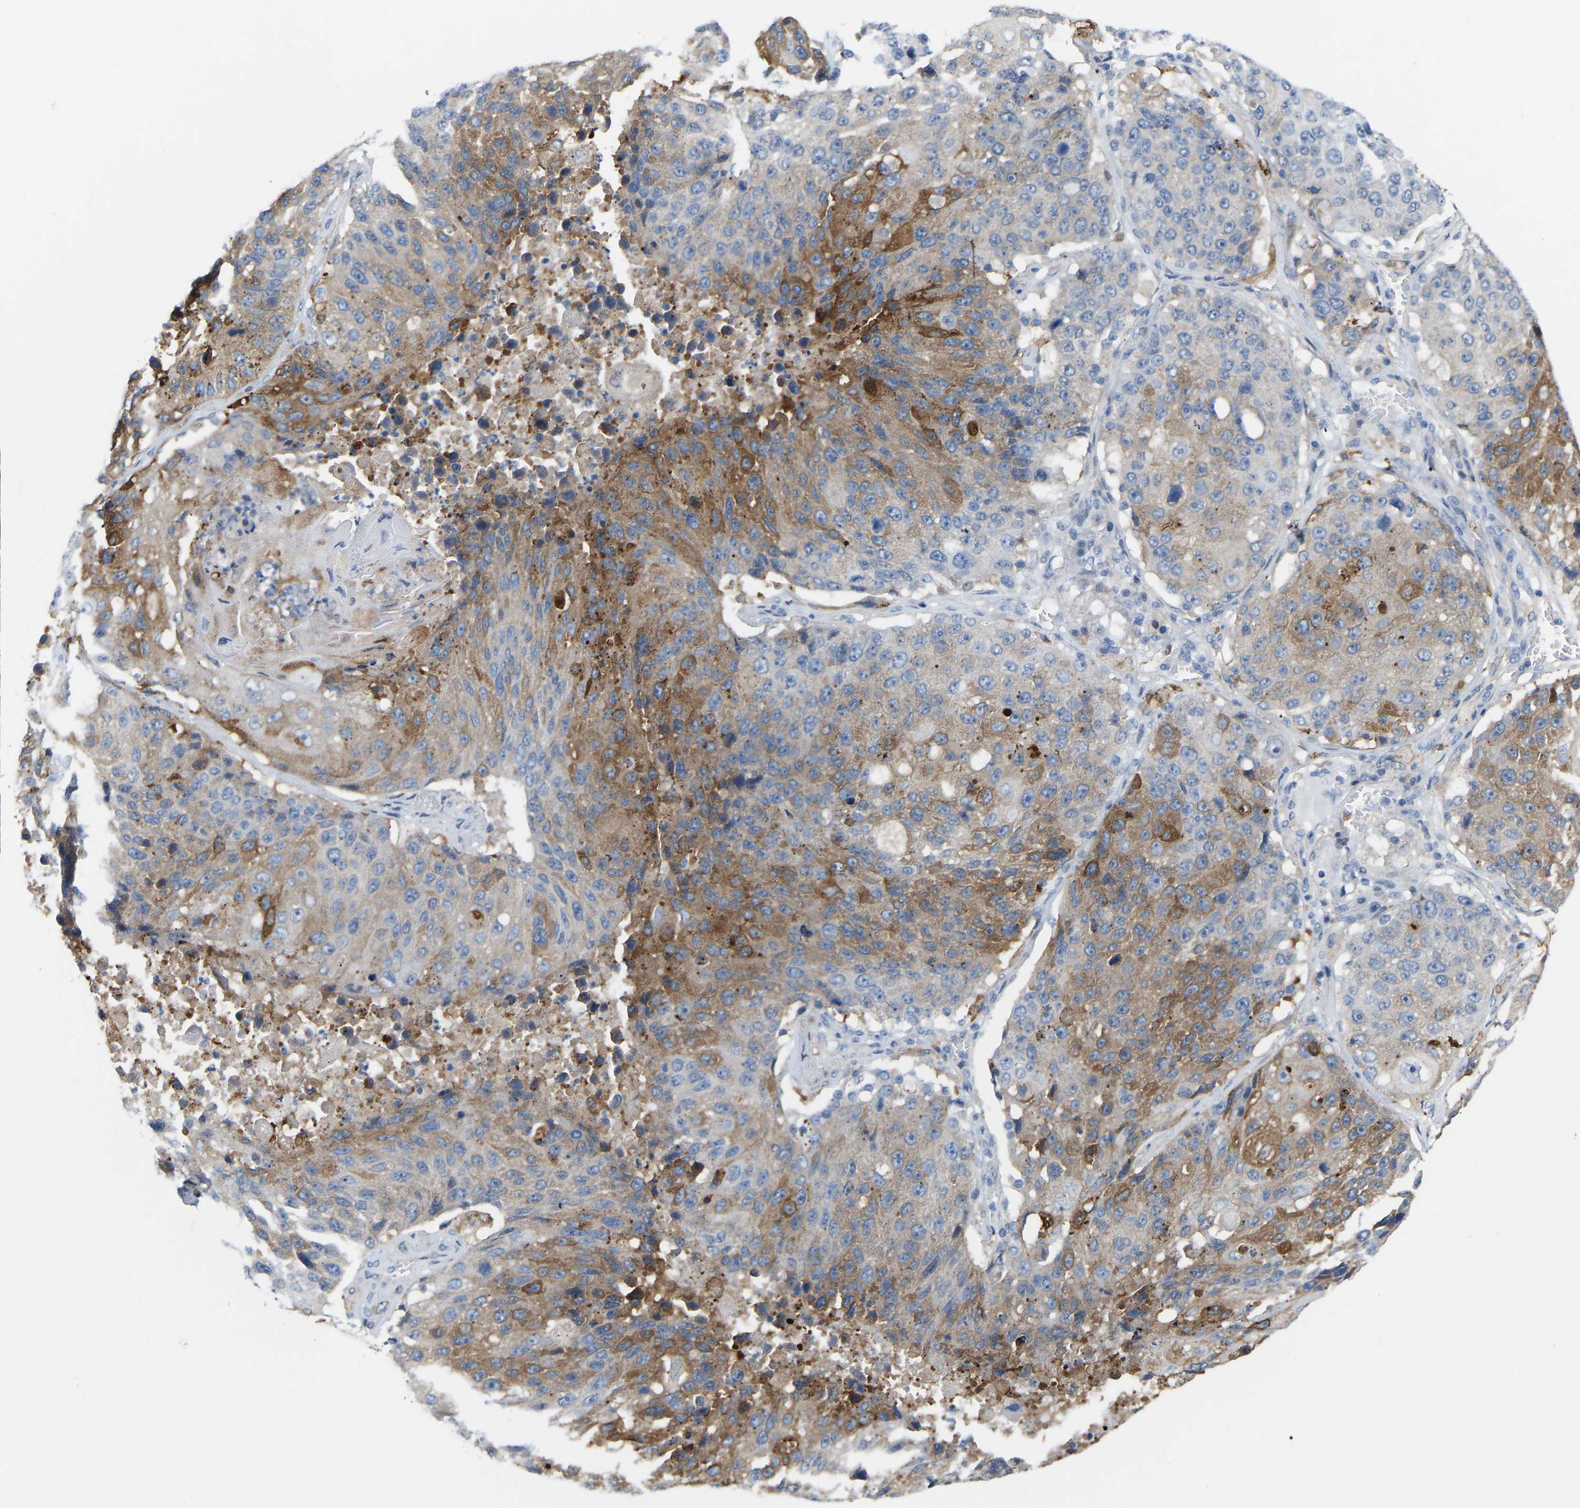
{"staining": {"intensity": "moderate", "quantity": "25%-75%", "location": "cytoplasmic/membranous"}, "tissue": "lung cancer", "cell_type": "Tumor cells", "image_type": "cancer", "snomed": [{"axis": "morphology", "description": "Squamous cell carcinoma, NOS"}, {"axis": "topography", "description": "Lung"}], "caption": "Human lung squamous cell carcinoma stained with a brown dye displays moderate cytoplasmic/membranous positive expression in approximately 25%-75% of tumor cells.", "gene": "ABTB2", "patient": {"sex": "male", "age": 61}}